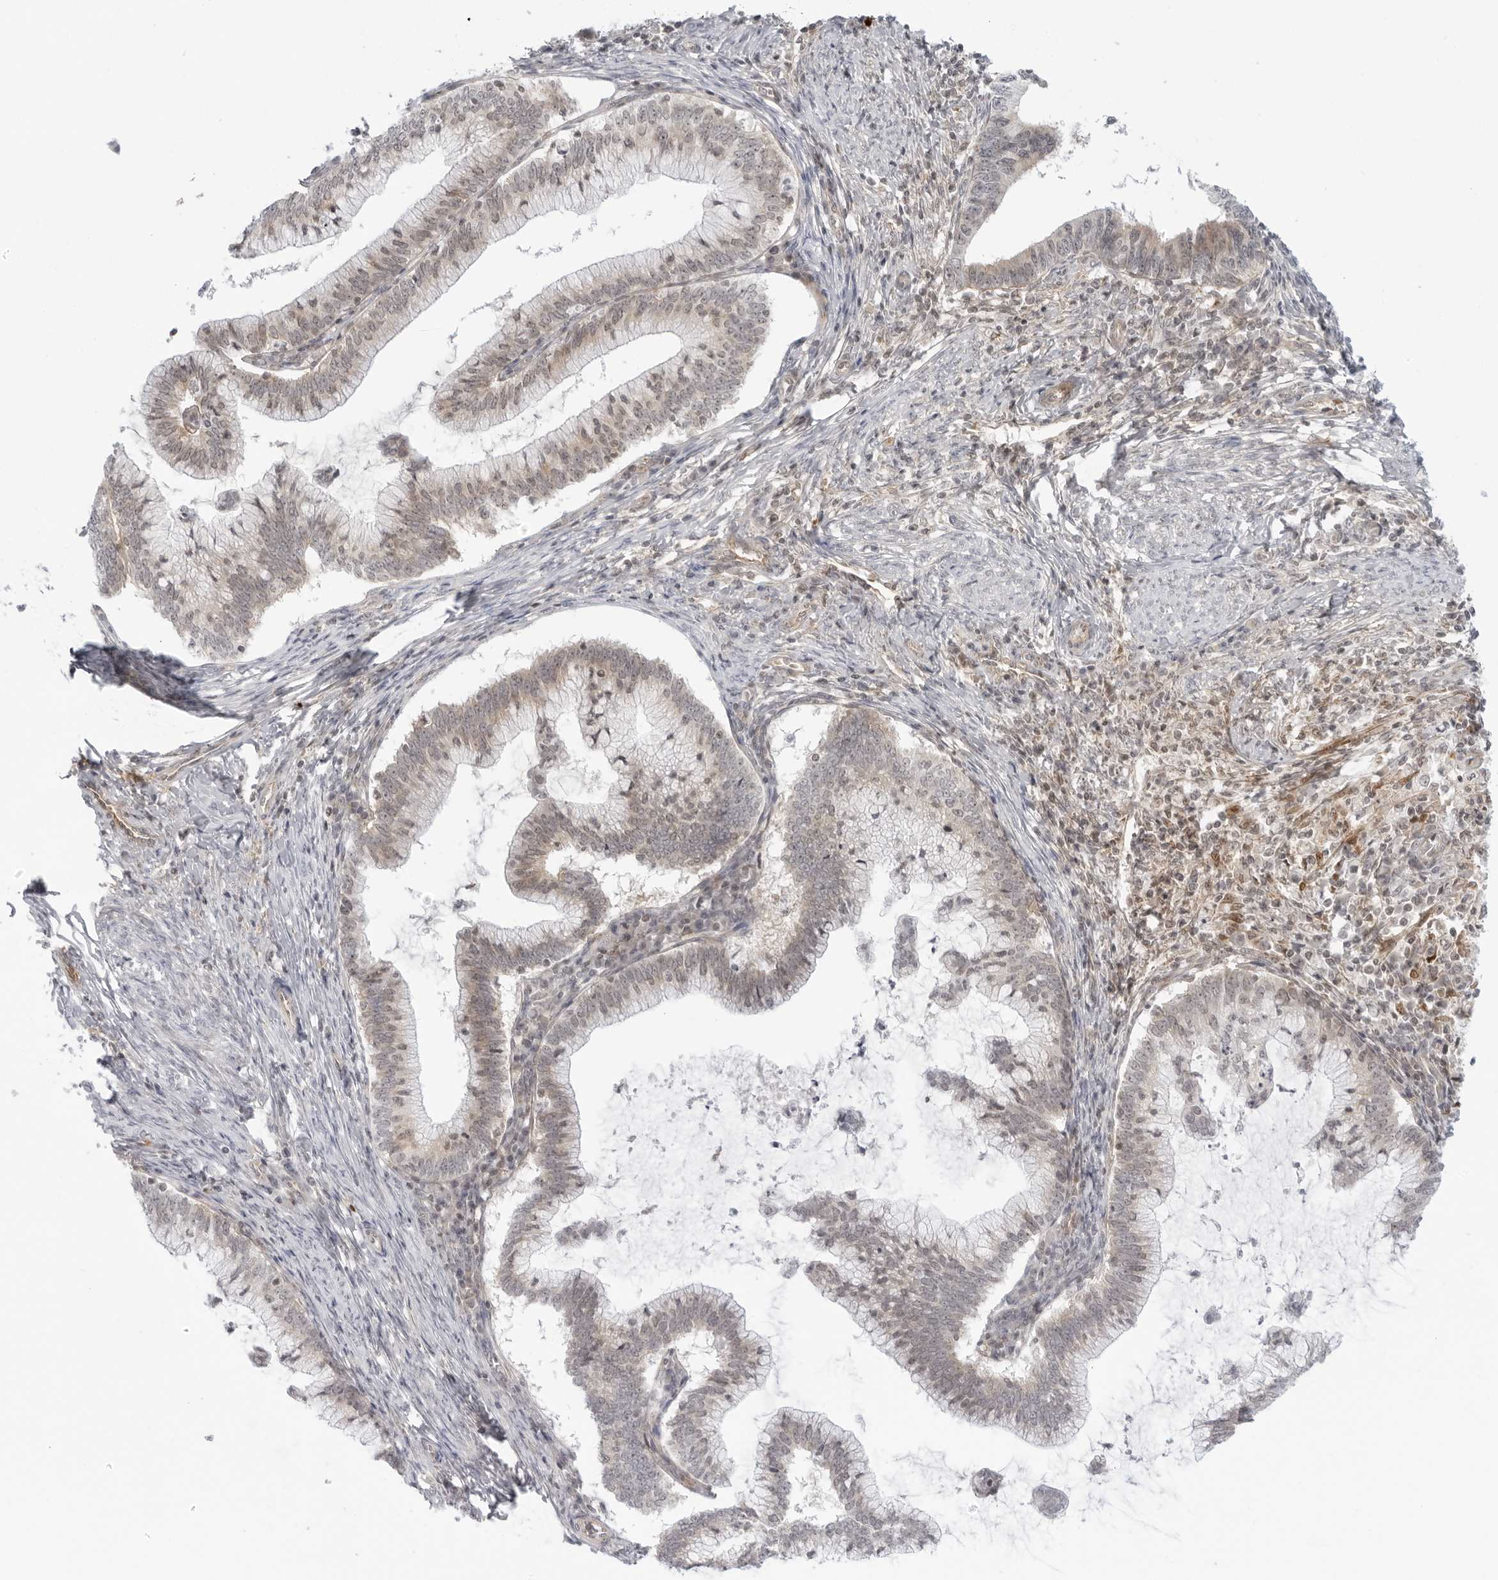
{"staining": {"intensity": "negative", "quantity": "none", "location": "none"}, "tissue": "cervical cancer", "cell_type": "Tumor cells", "image_type": "cancer", "snomed": [{"axis": "morphology", "description": "Adenocarcinoma, NOS"}, {"axis": "topography", "description": "Cervix"}], "caption": "Tumor cells are negative for brown protein staining in cervical cancer.", "gene": "SUGCT", "patient": {"sex": "female", "age": 36}}